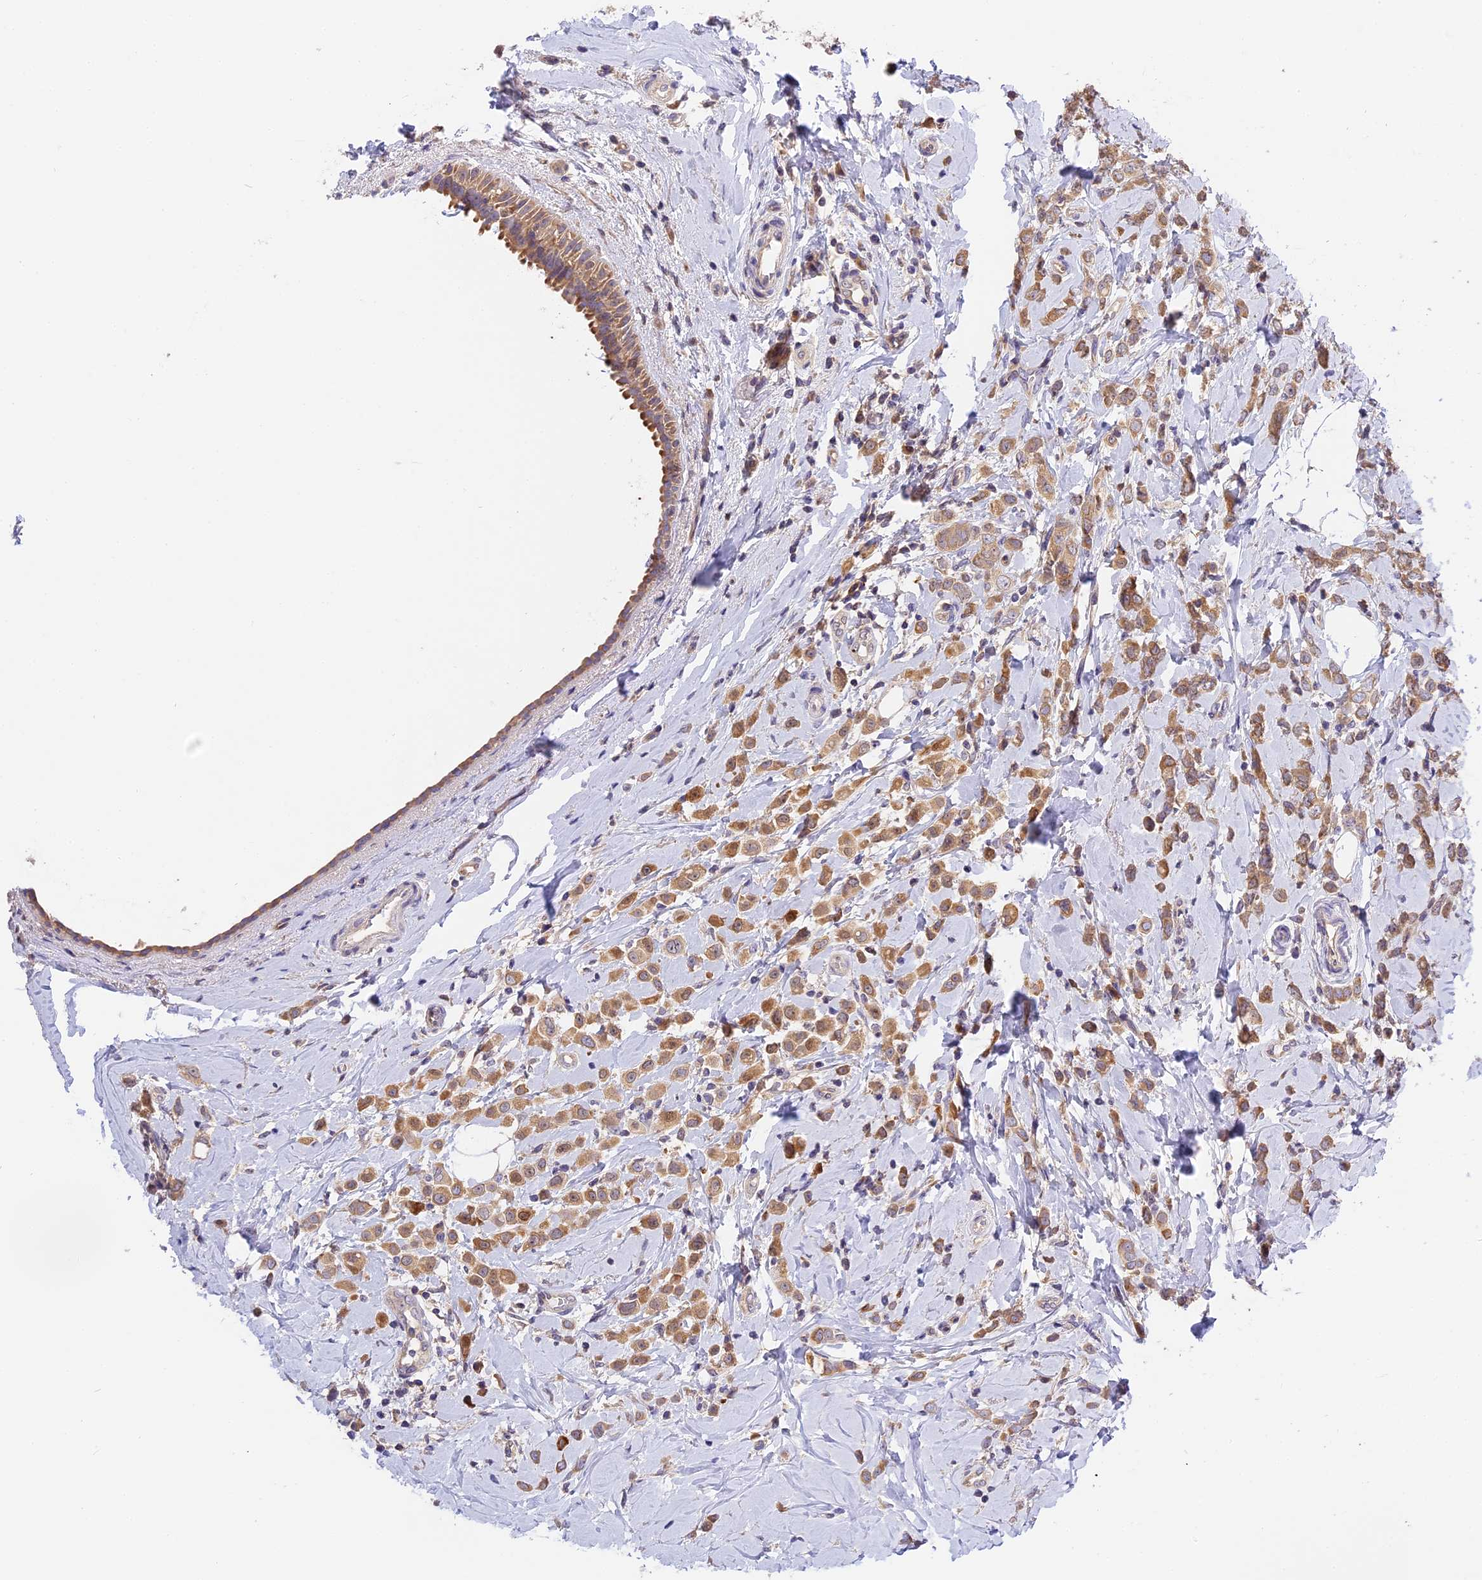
{"staining": {"intensity": "moderate", "quantity": ">75%", "location": "cytoplasmic/membranous"}, "tissue": "breast cancer", "cell_type": "Tumor cells", "image_type": "cancer", "snomed": [{"axis": "morphology", "description": "Lobular carcinoma"}, {"axis": "topography", "description": "Breast"}], "caption": "DAB (3,3'-diaminobenzidine) immunohistochemical staining of breast cancer displays moderate cytoplasmic/membranous protein positivity in about >75% of tumor cells.", "gene": "BSCL2", "patient": {"sex": "female", "age": 47}}